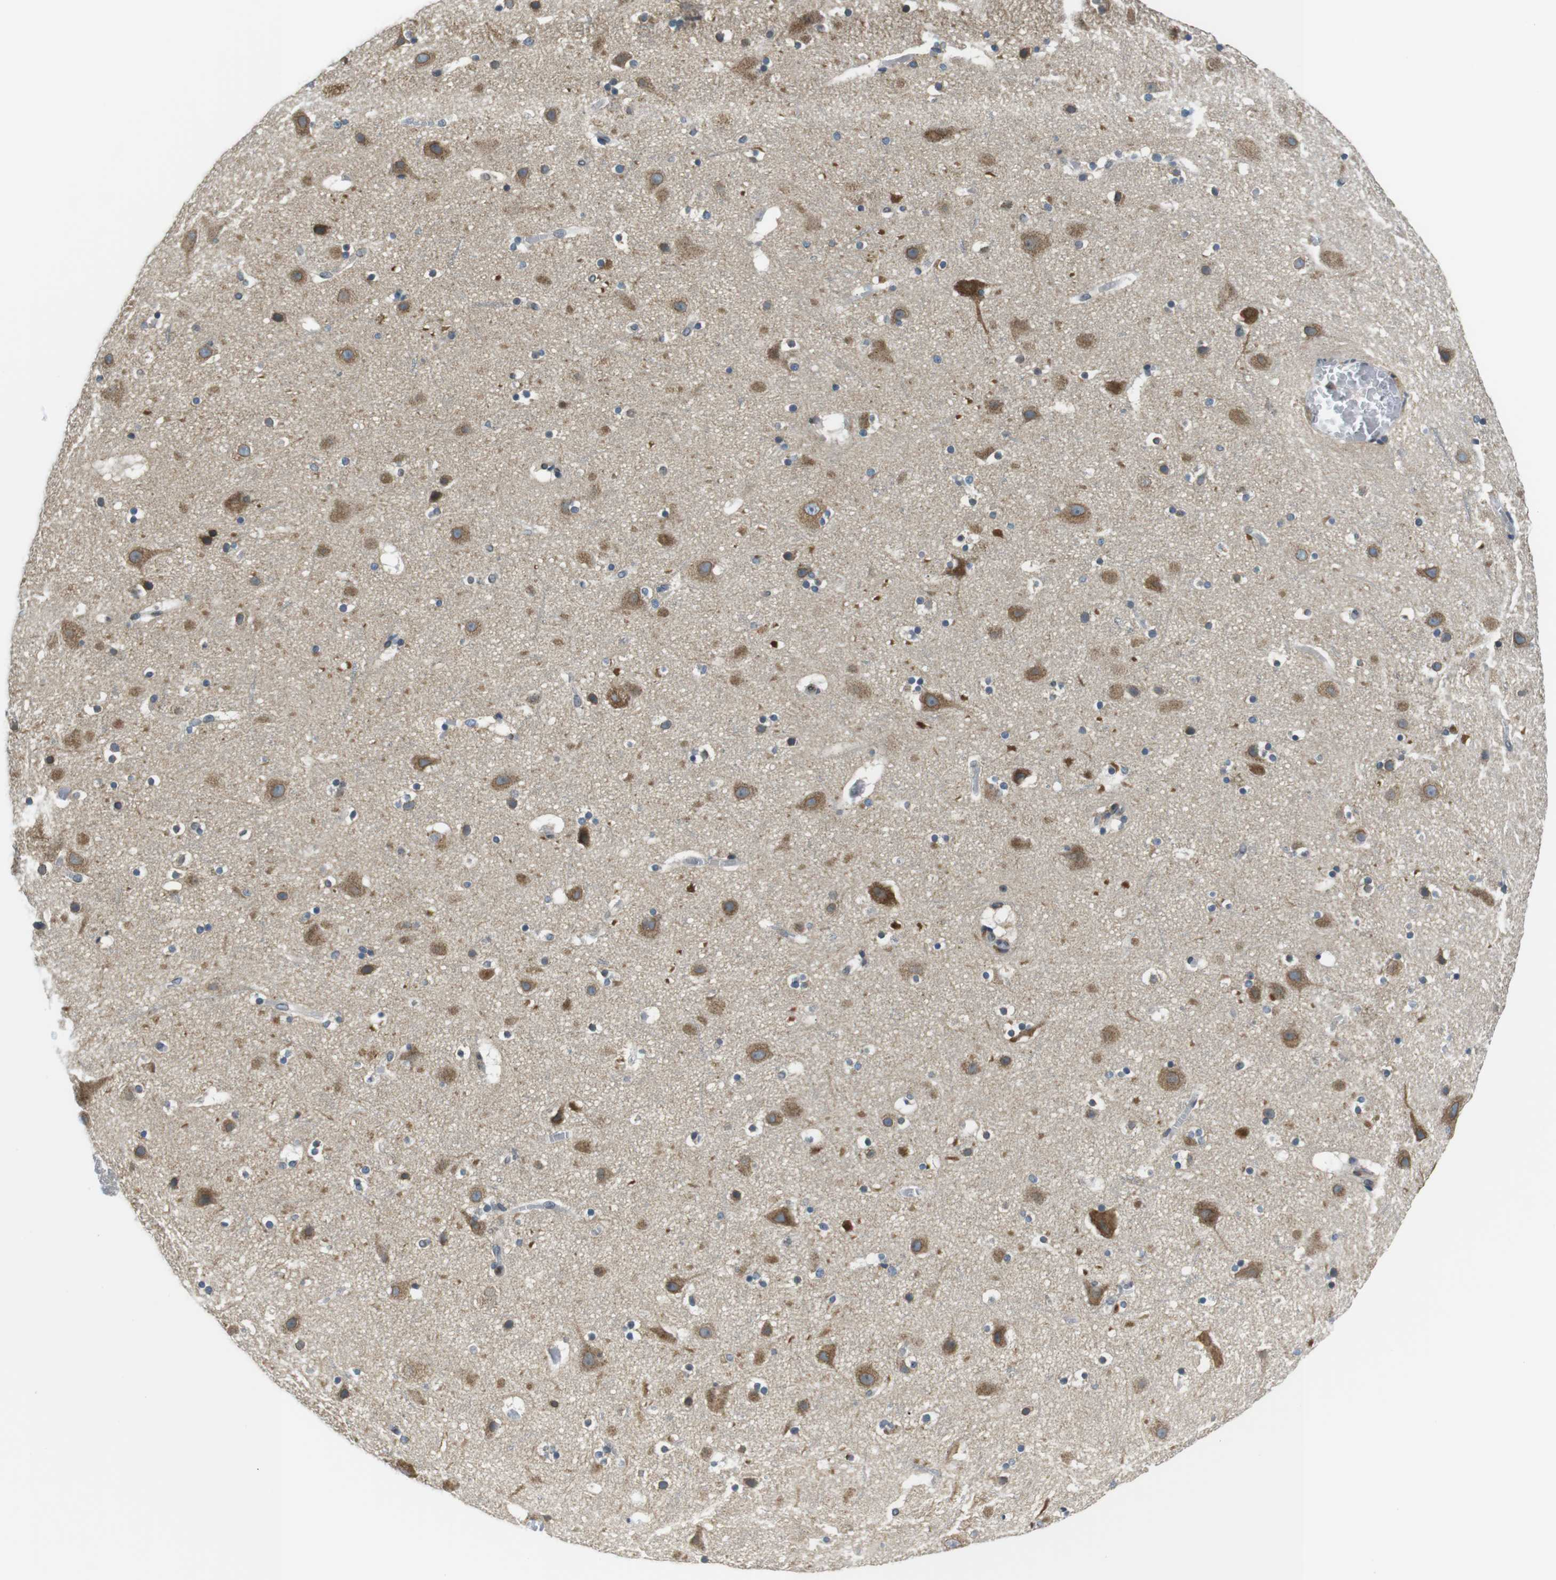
{"staining": {"intensity": "weak", "quantity": "25%-75%", "location": "cytoplasmic/membranous,nuclear"}, "tissue": "cerebral cortex", "cell_type": "Endothelial cells", "image_type": "normal", "snomed": [{"axis": "morphology", "description": "Normal tissue, NOS"}, {"axis": "topography", "description": "Cerebral cortex"}], "caption": "Brown immunohistochemical staining in benign cerebral cortex exhibits weak cytoplasmic/membranous,nuclear expression in approximately 25%-75% of endothelial cells.", "gene": "TMX4", "patient": {"sex": "male", "age": 45}}